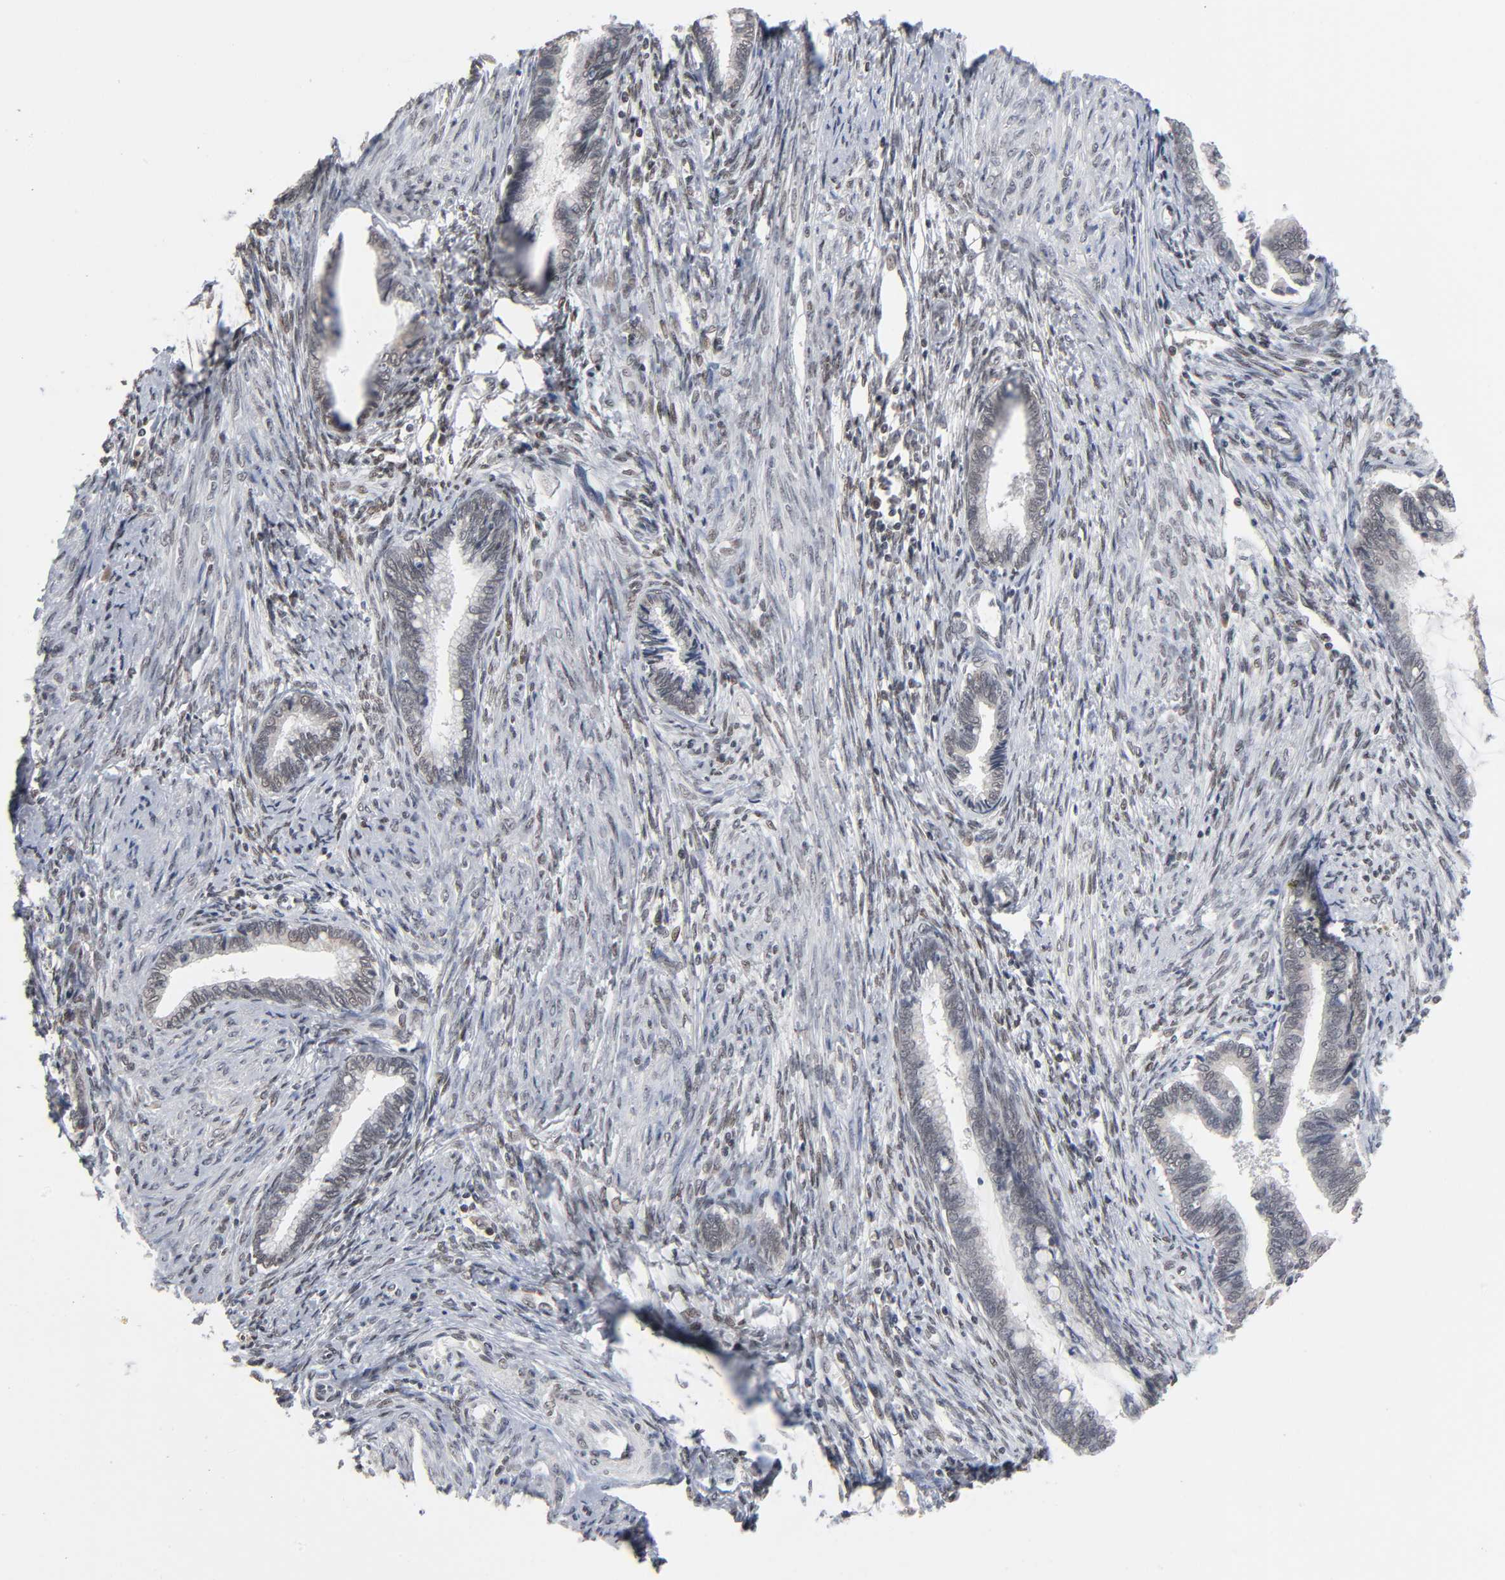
{"staining": {"intensity": "weak", "quantity": "25%-75%", "location": "cytoplasmic/membranous,nuclear"}, "tissue": "cervical cancer", "cell_type": "Tumor cells", "image_type": "cancer", "snomed": [{"axis": "morphology", "description": "Adenocarcinoma, NOS"}, {"axis": "topography", "description": "Cervix"}], "caption": "A brown stain highlights weak cytoplasmic/membranous and nuclear staining of a protein in human cervical adenocarcinoma tumor cells.", "gene": "ZNF384", "patient": {"sex": "female", "age": 44}}